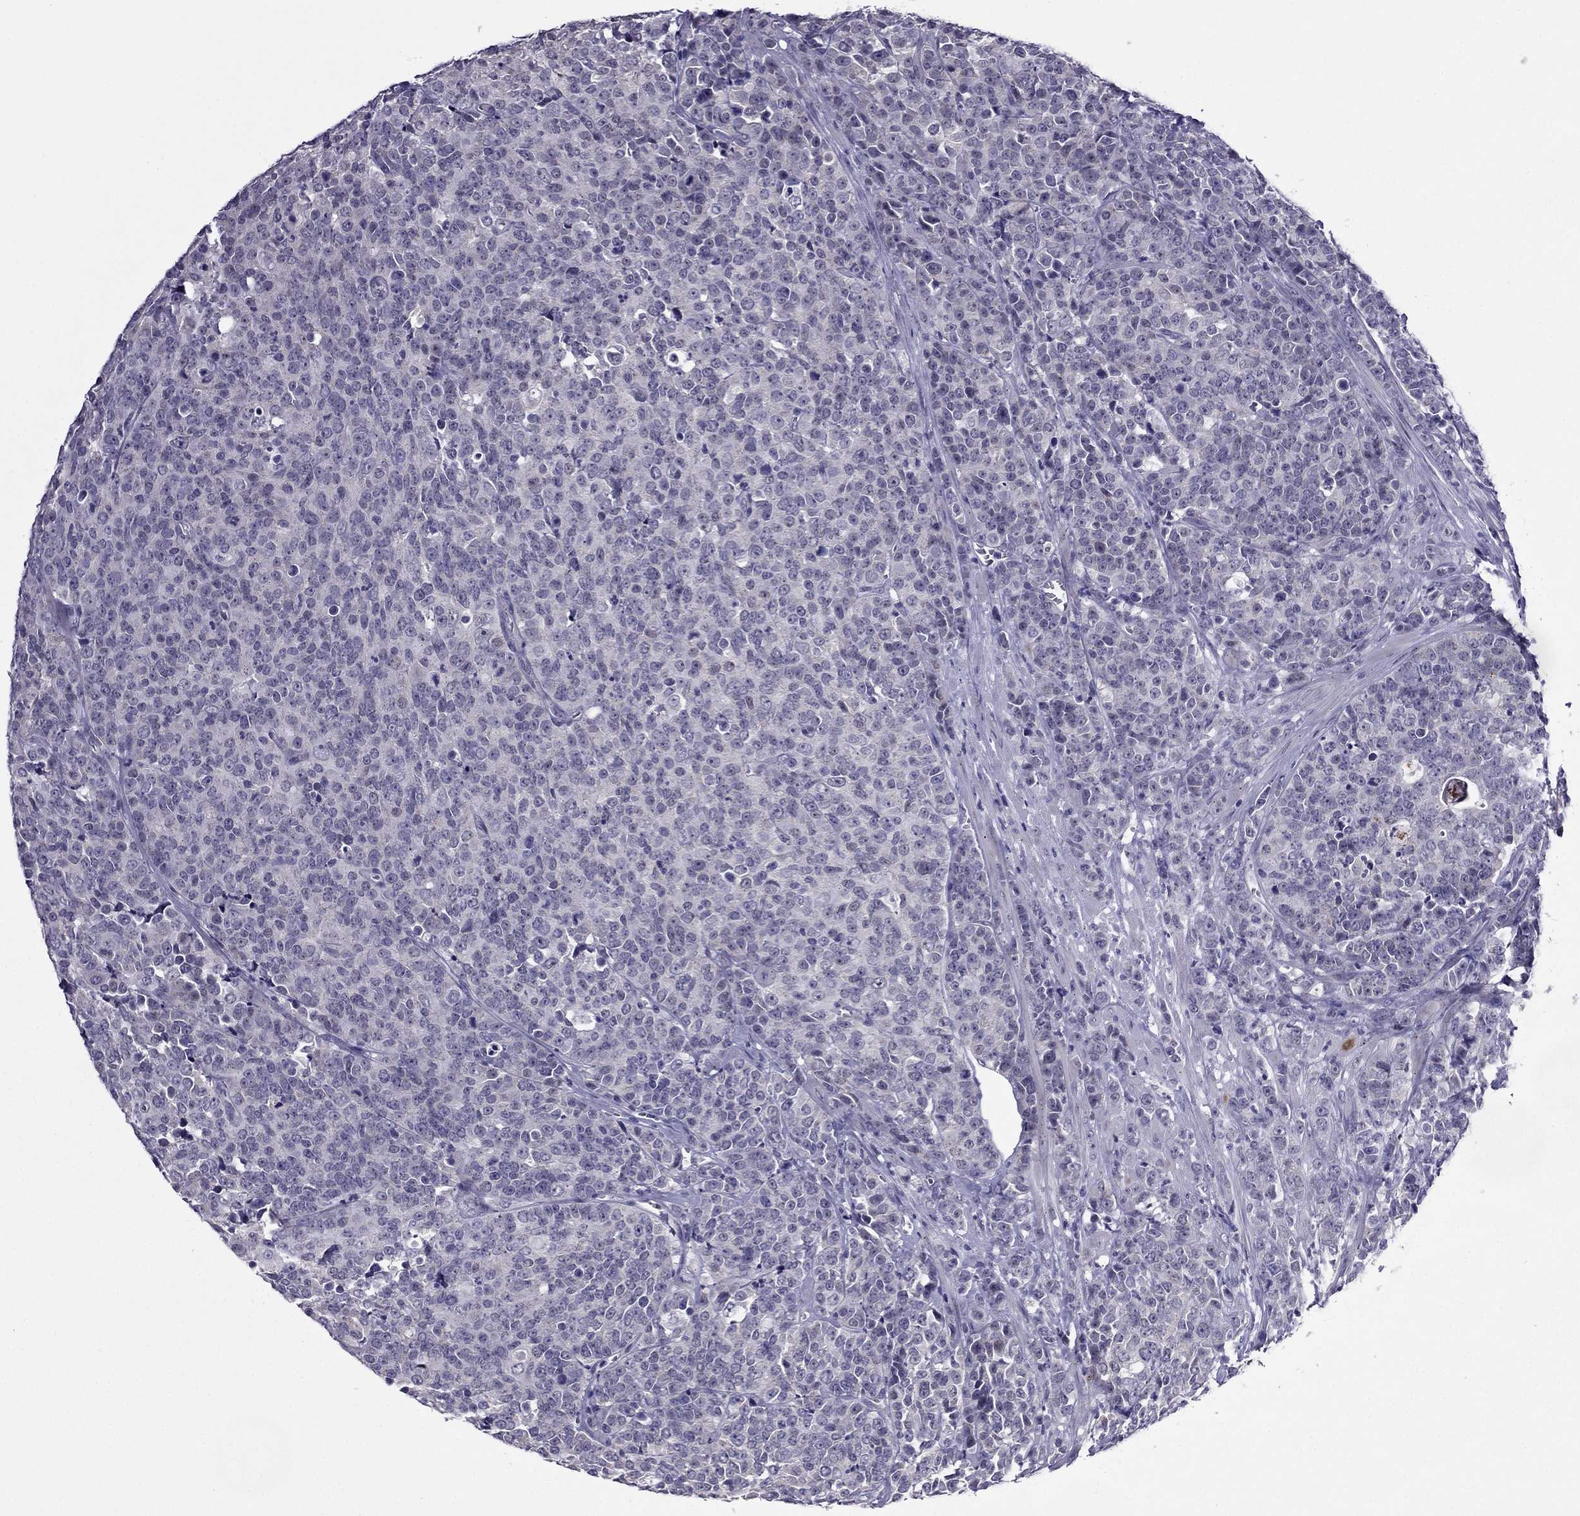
{"staining": {"intensity": "negative", "quantity": "none", "location": "none"}, "tissue": "prostate cancer", "cell_type": "Tumor cells", "image_type": "cancer", "snomed": [{"axis": "morphology", "description": "Adenocarcinoma, NOS"}, {"axis": "topography", "description": "Prostate"}], "caption": "Immunohistochemistry micrograph of neoplastic tissue: human adenocarcinoma (prostate) stained with DAB shows no significant protein staining in tumor cells.", "gene": "MYBPH", "patient": {"sex": "male", "age": 67}}